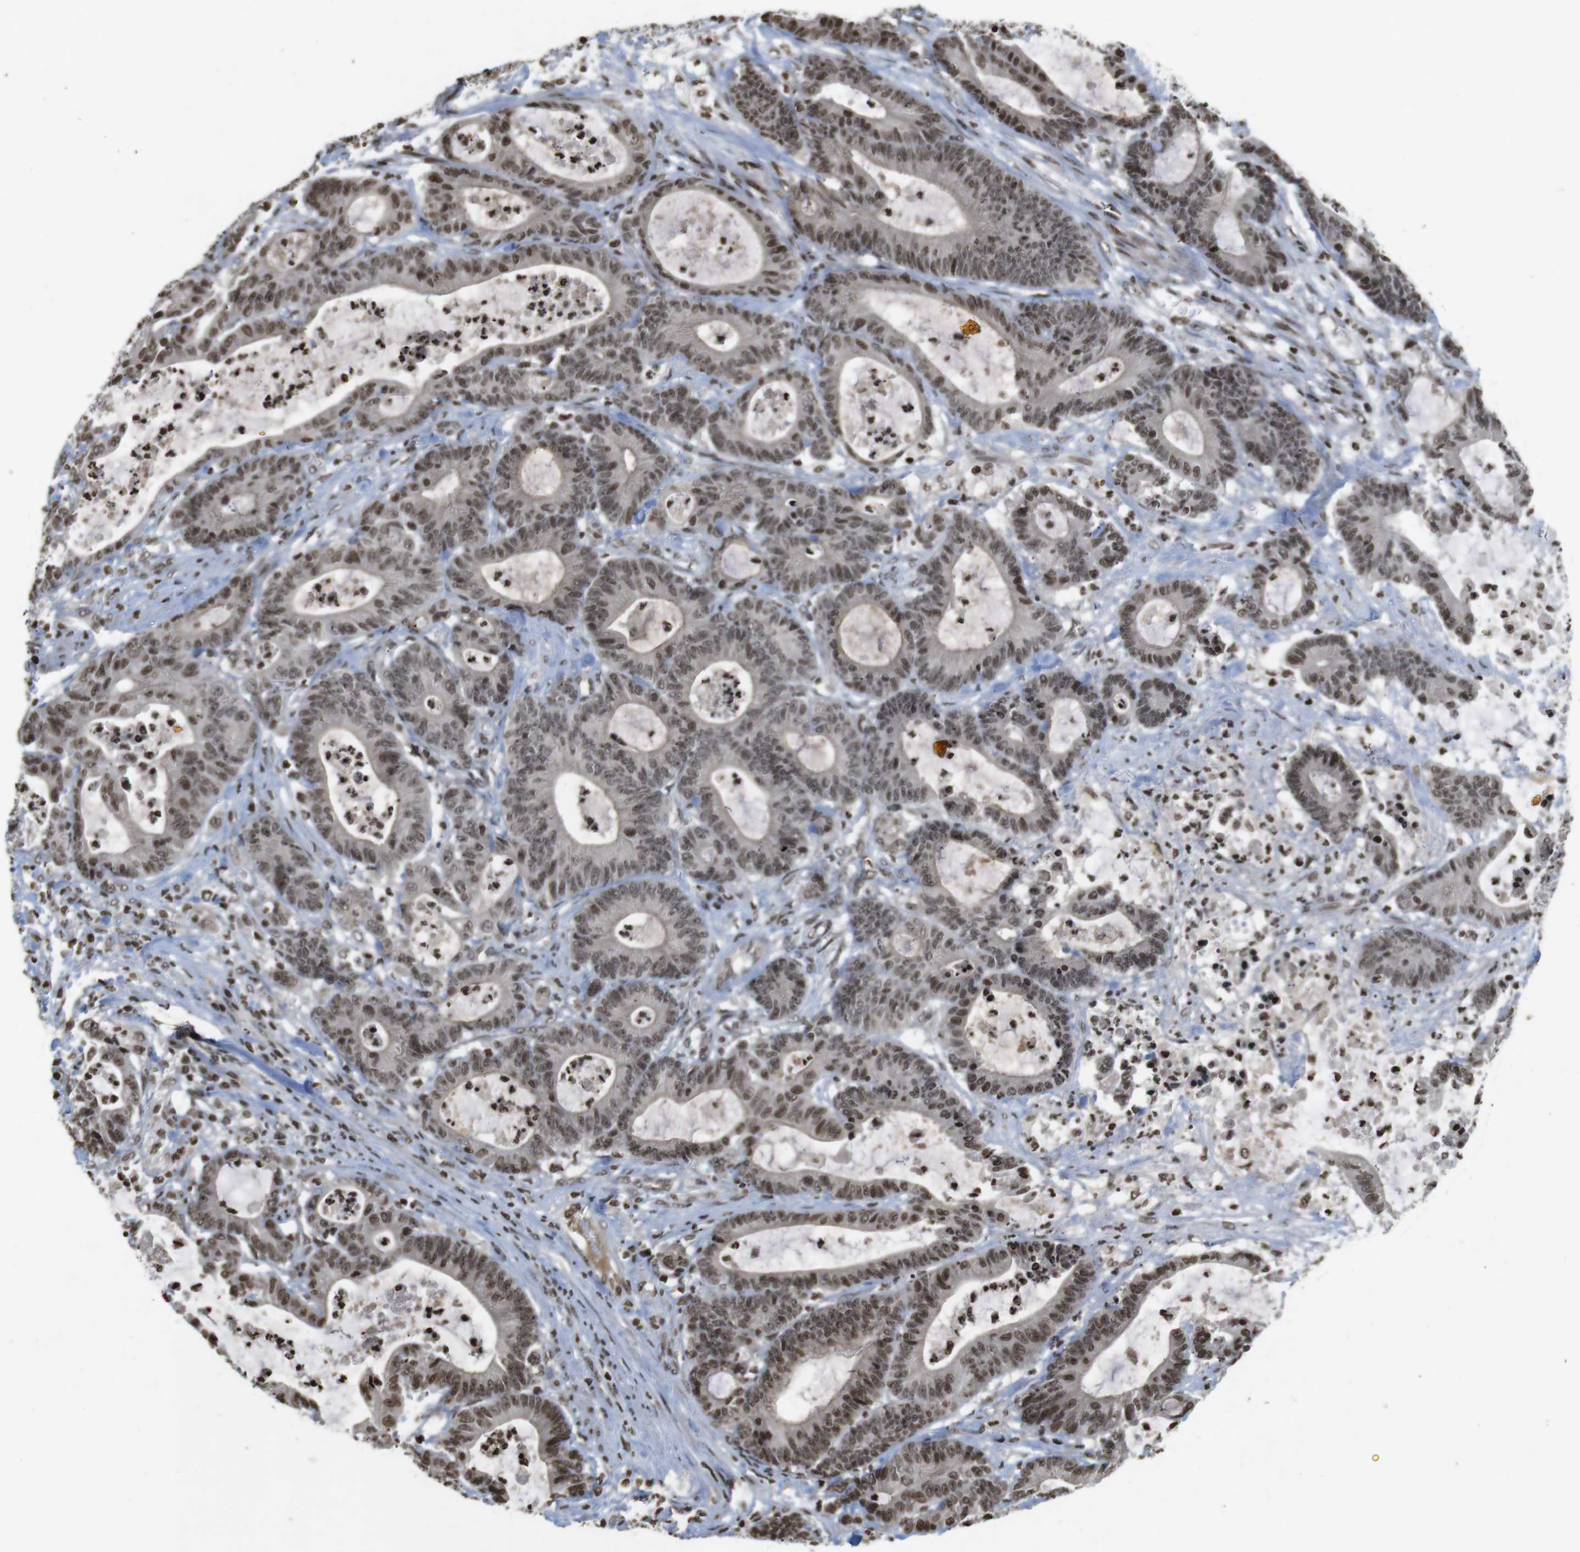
{"staining": {"intensity": "weak", "quantity": ">75%", "location": "cytoplasmic/membranous,nuclear"}, "tissue": "colorectal cancer", "cell_type": "Tumor cells", "image_type": "cancer", "snomed": [{"axis": "morphology", "description": "Adenocarcinoma, NOS"}, {"axis": "topography", "description": "Colon"}], "caption": "Colorectal cancer (adenocarcinoma) tissue shows weak cytoplasmic/membranous and nuclear expression in about >75% of tumor cells, visualized by immunohistochemistry.", "gene": "FOXA3", "patient": {"sex": "female", "age": 84}}